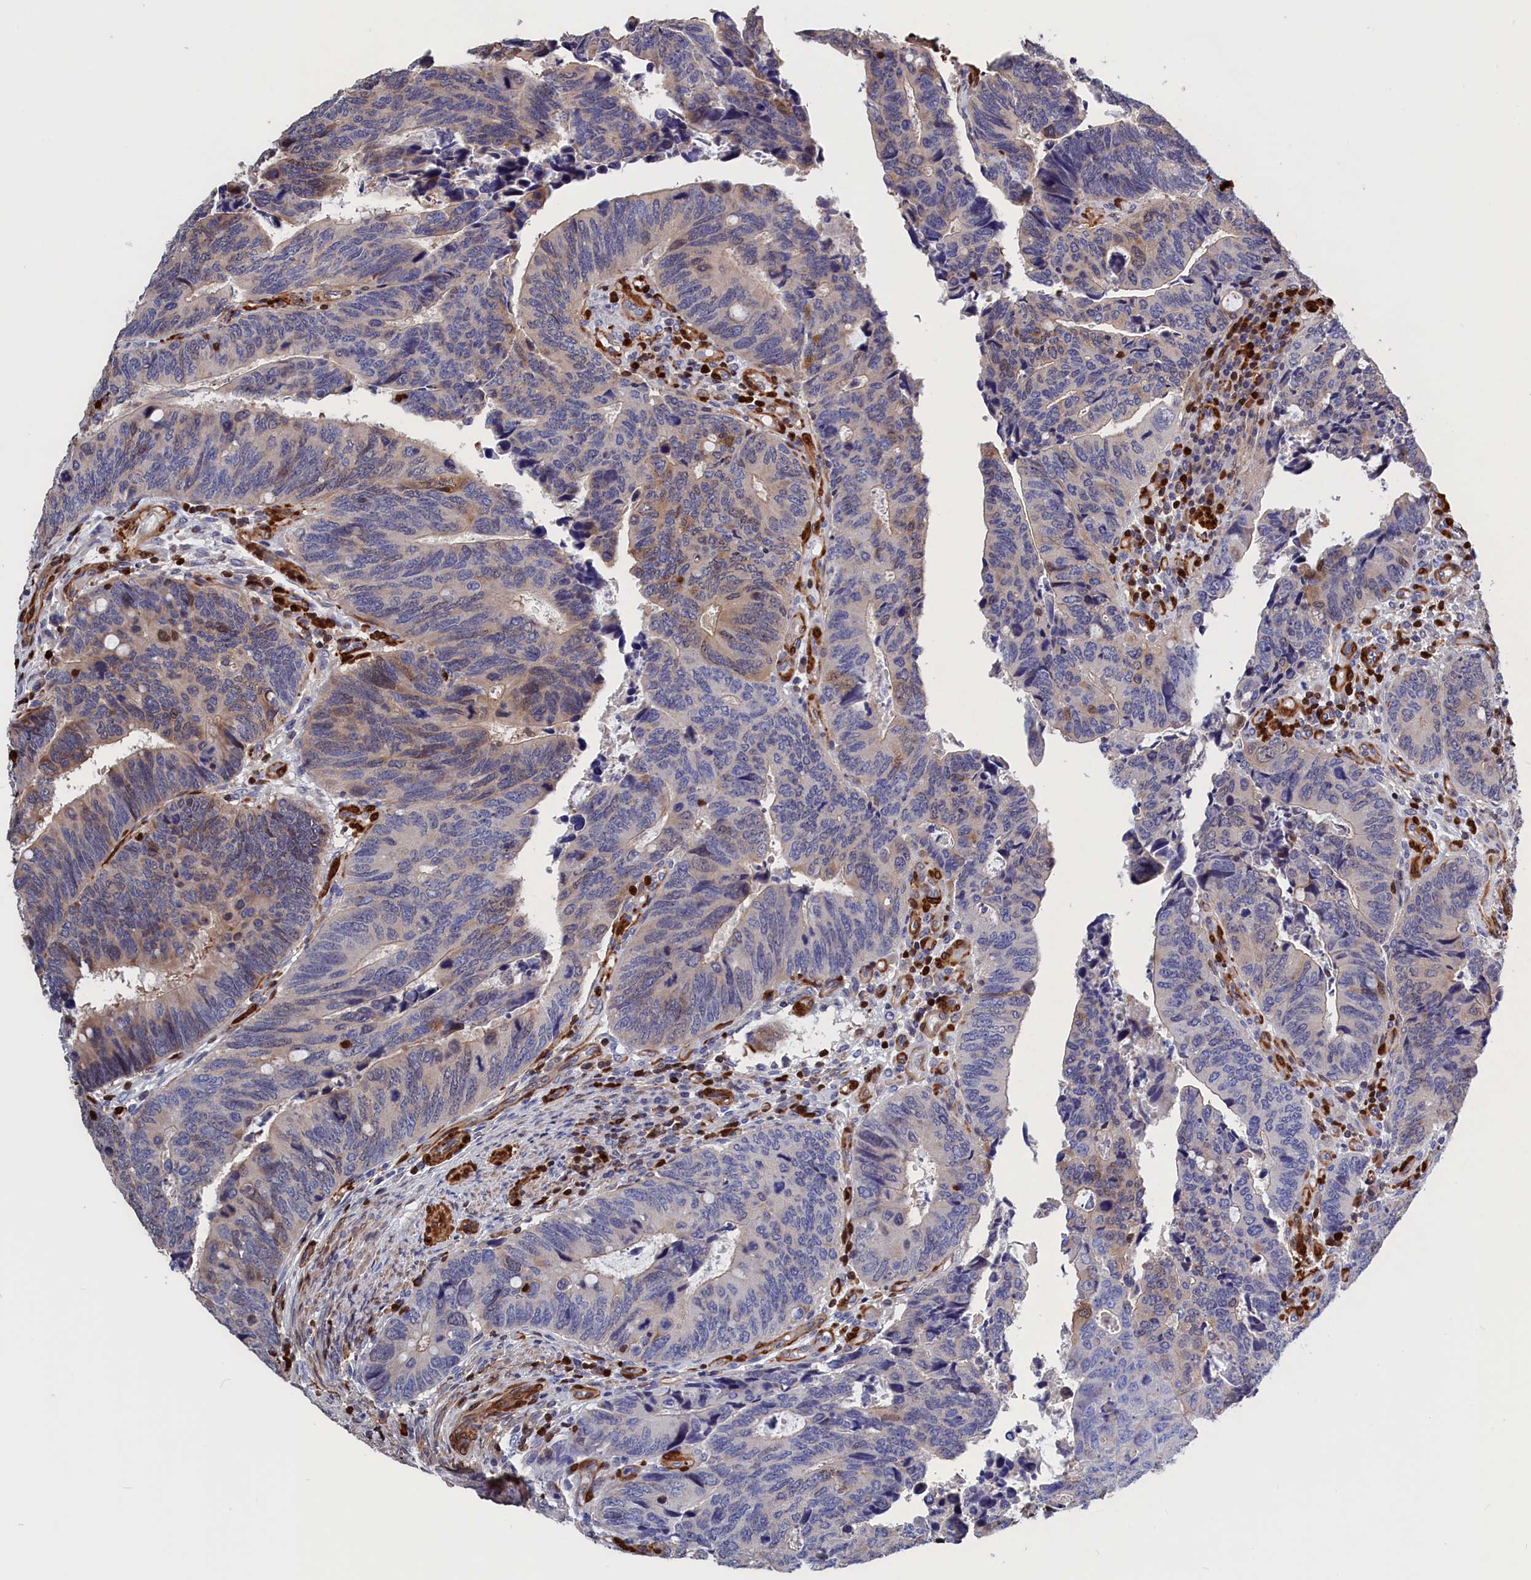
{"staining": {"intensity": "weak", "quantity": "<25%", "location": "cytoplasmic/membranous"}, "tissue": "colorectal cancer", "cell_type": "Tumor cells", "image_type": "cancer", "snomed": [{"axis": "morphology", "description": "Adenocarcinoma, NOS"}, {"axis": "topography", "description": "Colon"}], "caption": "High magnification brightfield microscopy of adenocarcinoma (colorectal) stained with DAB (3,3'-diaminobenzidine) (brown) and counterstained with hematoxylin (blue): tumor cells show no significant positivity.", "gene": "CRIP1", "patient": {"sex": "male", "age": 87}}